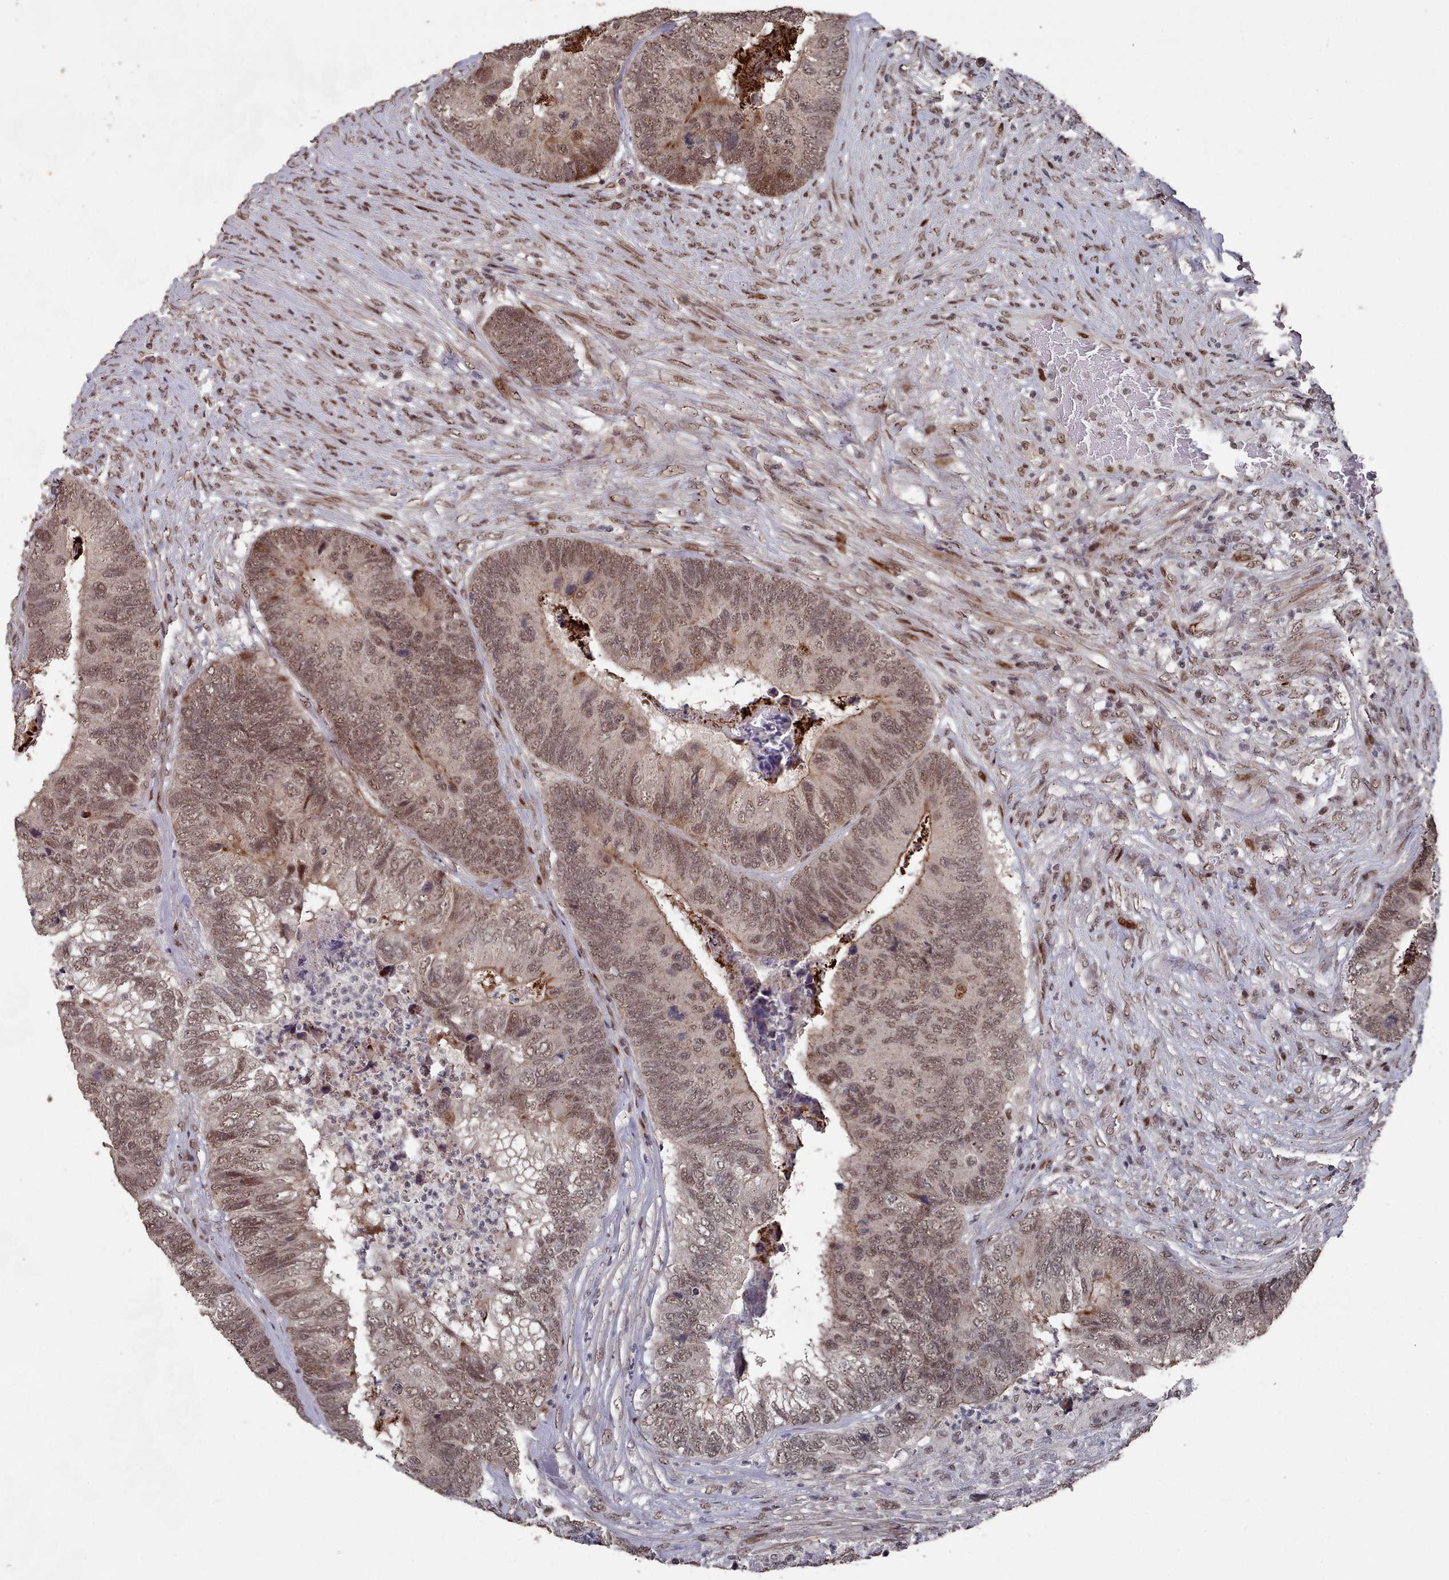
{"staining": {"intensity": "moderate", "quantity": ">75%", "location": "cytoplasmic/membranous,nuclear"}, "tissue": "colorectal cancer", "cell_type": "Tumor cells", "image_type": "cancer", "snomed": [{"axis": "morphology", "description": "Adenocarcinoma, NOS"}, {"axis": "topography", "description": "Colon"}], "caption": "About >75% of tumor cells in human adenocarcinoma (colorectal) reveal moderate cytoplasmic/membranous and nuclear protein expression as visualized by brown immunohistochemical staining.", "gene": "PNRC2", "patient": {"sex": "female", "age": 67}}